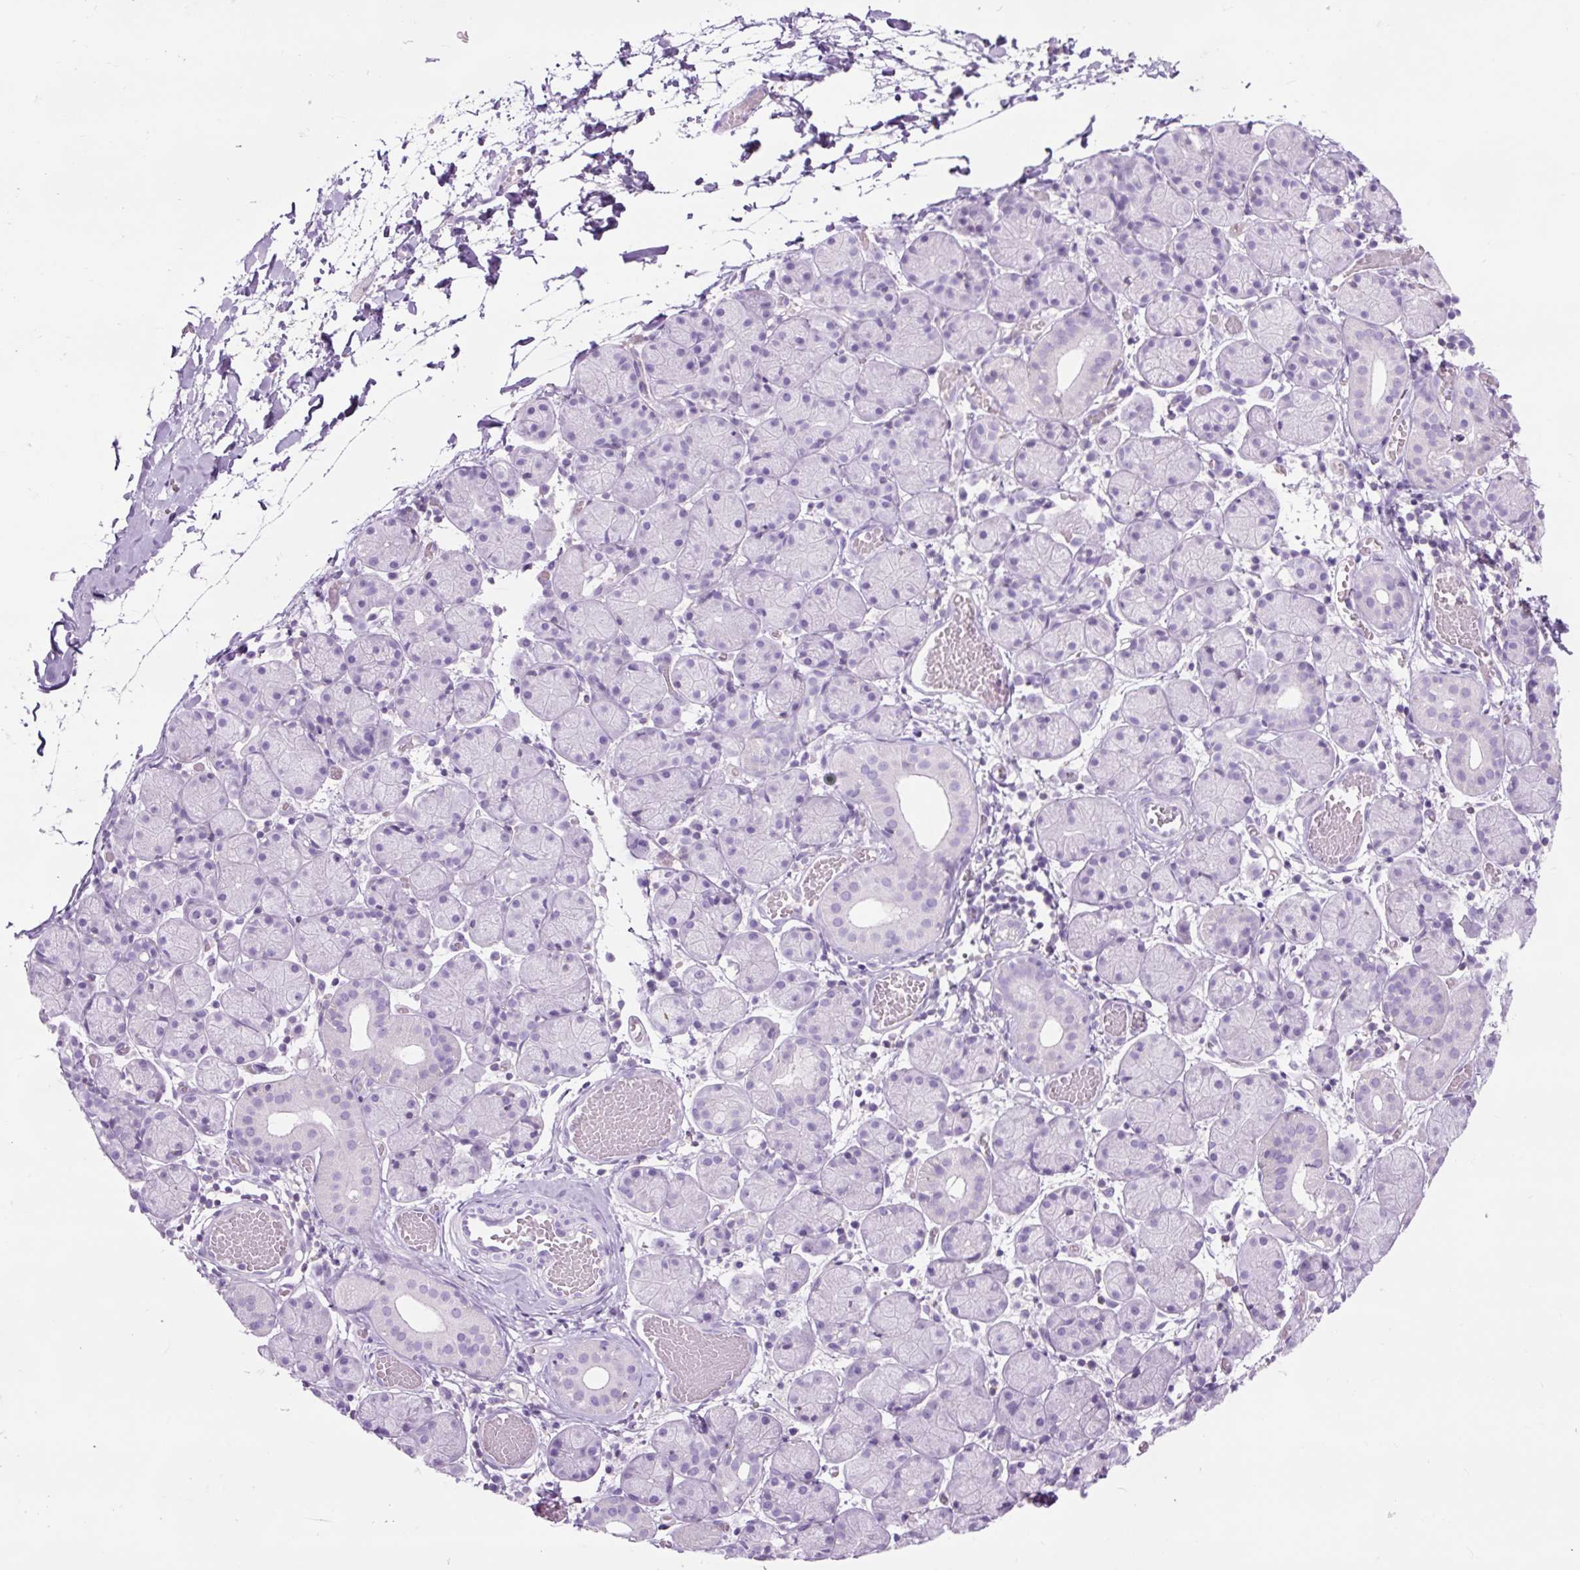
{"staining": {"intensity": "negative", "quantity": "none", "location": "none"}, "tissue": "salivary gland", "cell_type": "Glandular cells", "image_type": "normal", "snomed": [{"axis": "morphology", "description": "Normal tissue, NOS"}, {"axis": "topography", "description": "Salivary gland"}], "caption": "High power microscopy image of an immunohistochemistry (IHC) image of benign salivary gland, revealing no significant positivity in glandular cells.", "gene": "OR10A7", "patient": {"sex": "female", "age": 24}}